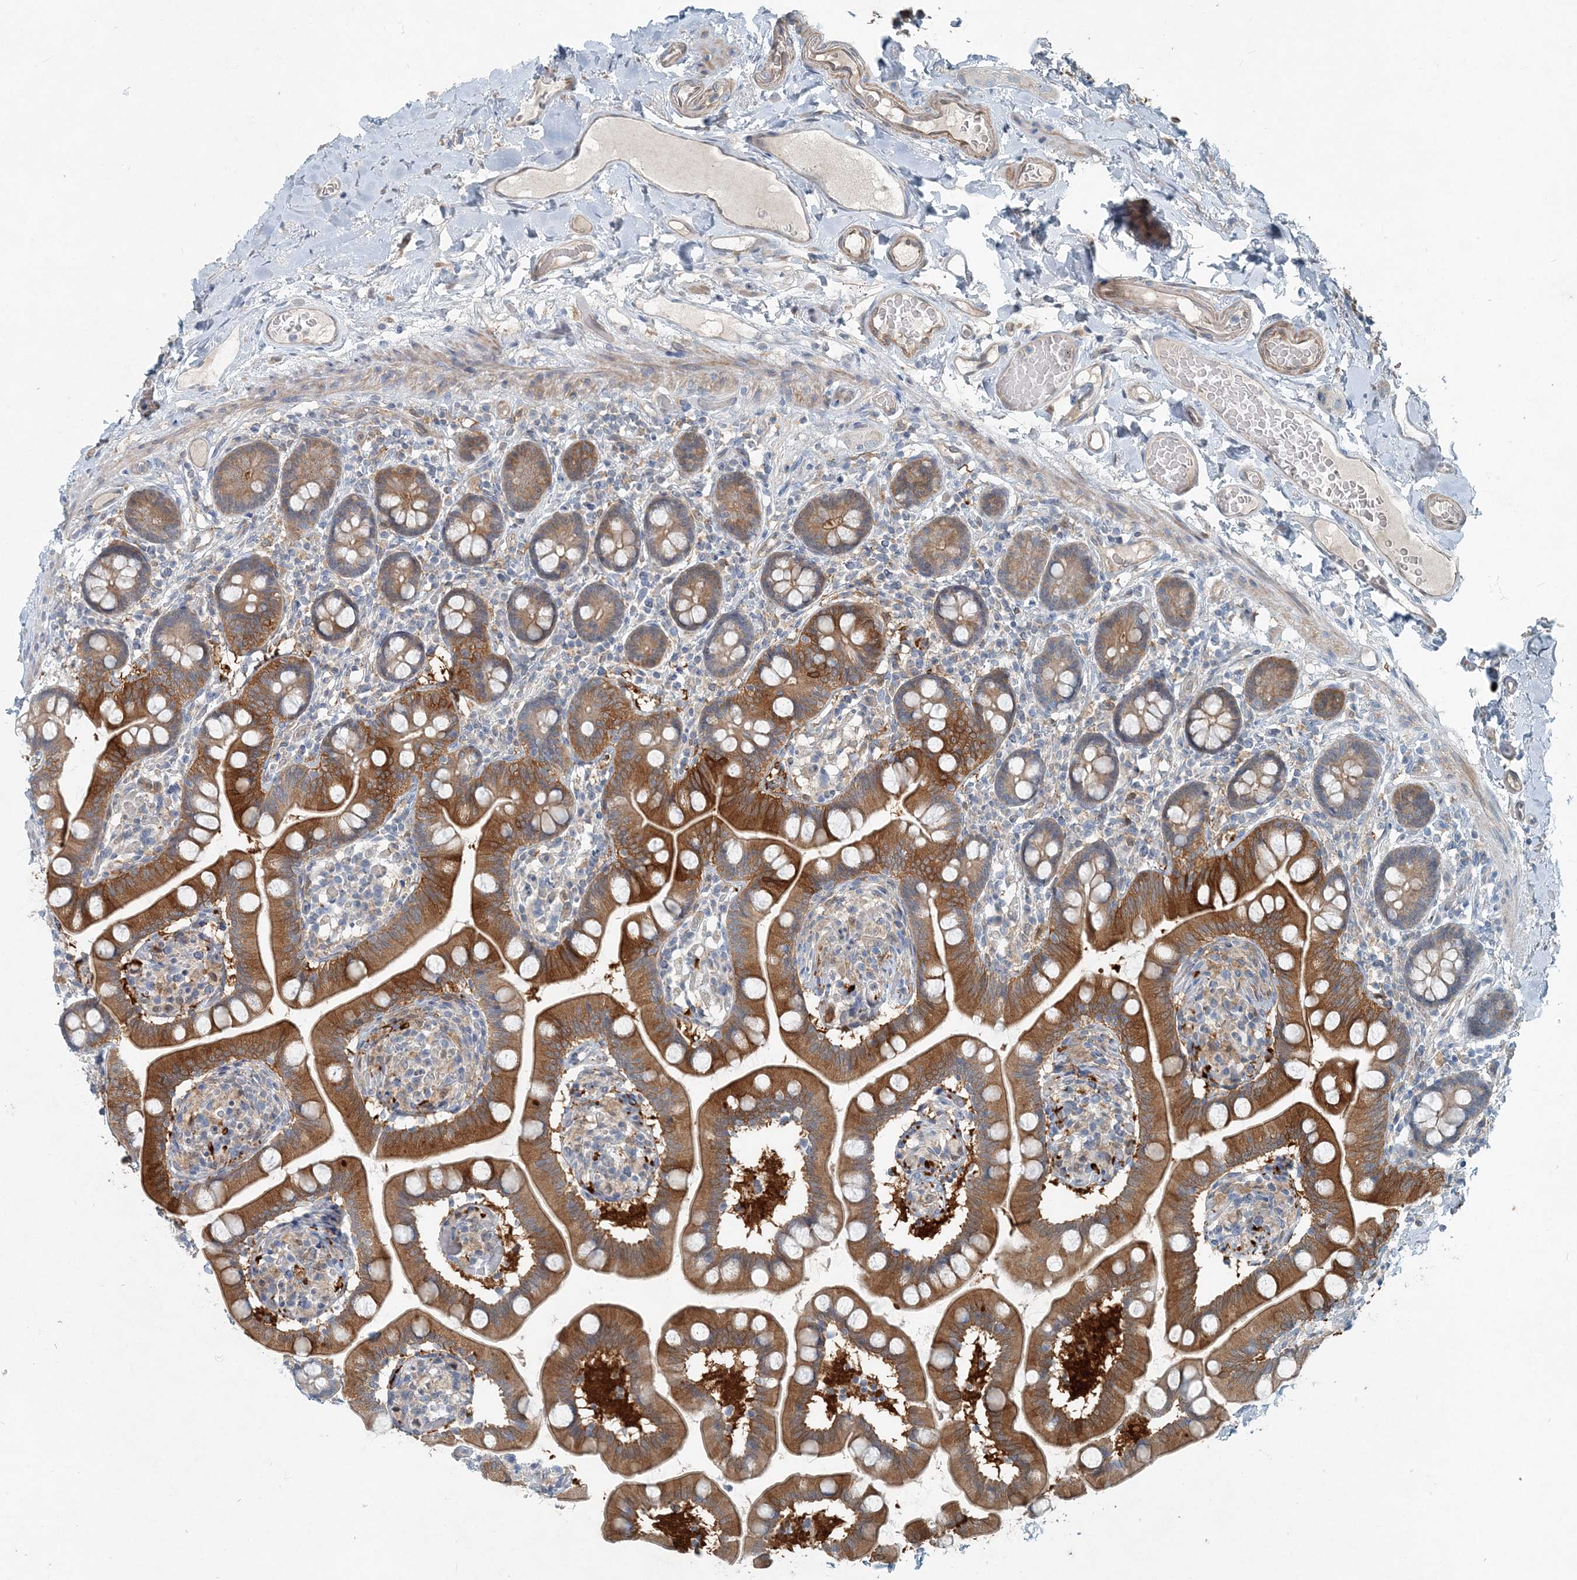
{"staining": {"intensity": "strong", "quantity": ">75%", "location": "cytoplasmic/membranous"}, "tissue": "small intestine", "cell_type": "Glandular cells", "image_type": "normal", "snomed": [{"axis": "morphology", "description": "Normal tissue, NOS"}, {"axis": "topography", "description": "Small intestine"}], "caption": "A brown stain shows strong cytoplasmic/membranous staining of a protein in glandular cells of unremarkable small intestine. The staining was performed using DAB (3,3'-diaminobenzidine), with brown indicating positive protein expression. Nuclei are stained blue with hematoxylin.", "gene": "ARMH1", "patient": {"sex": "female", "age": 64}}